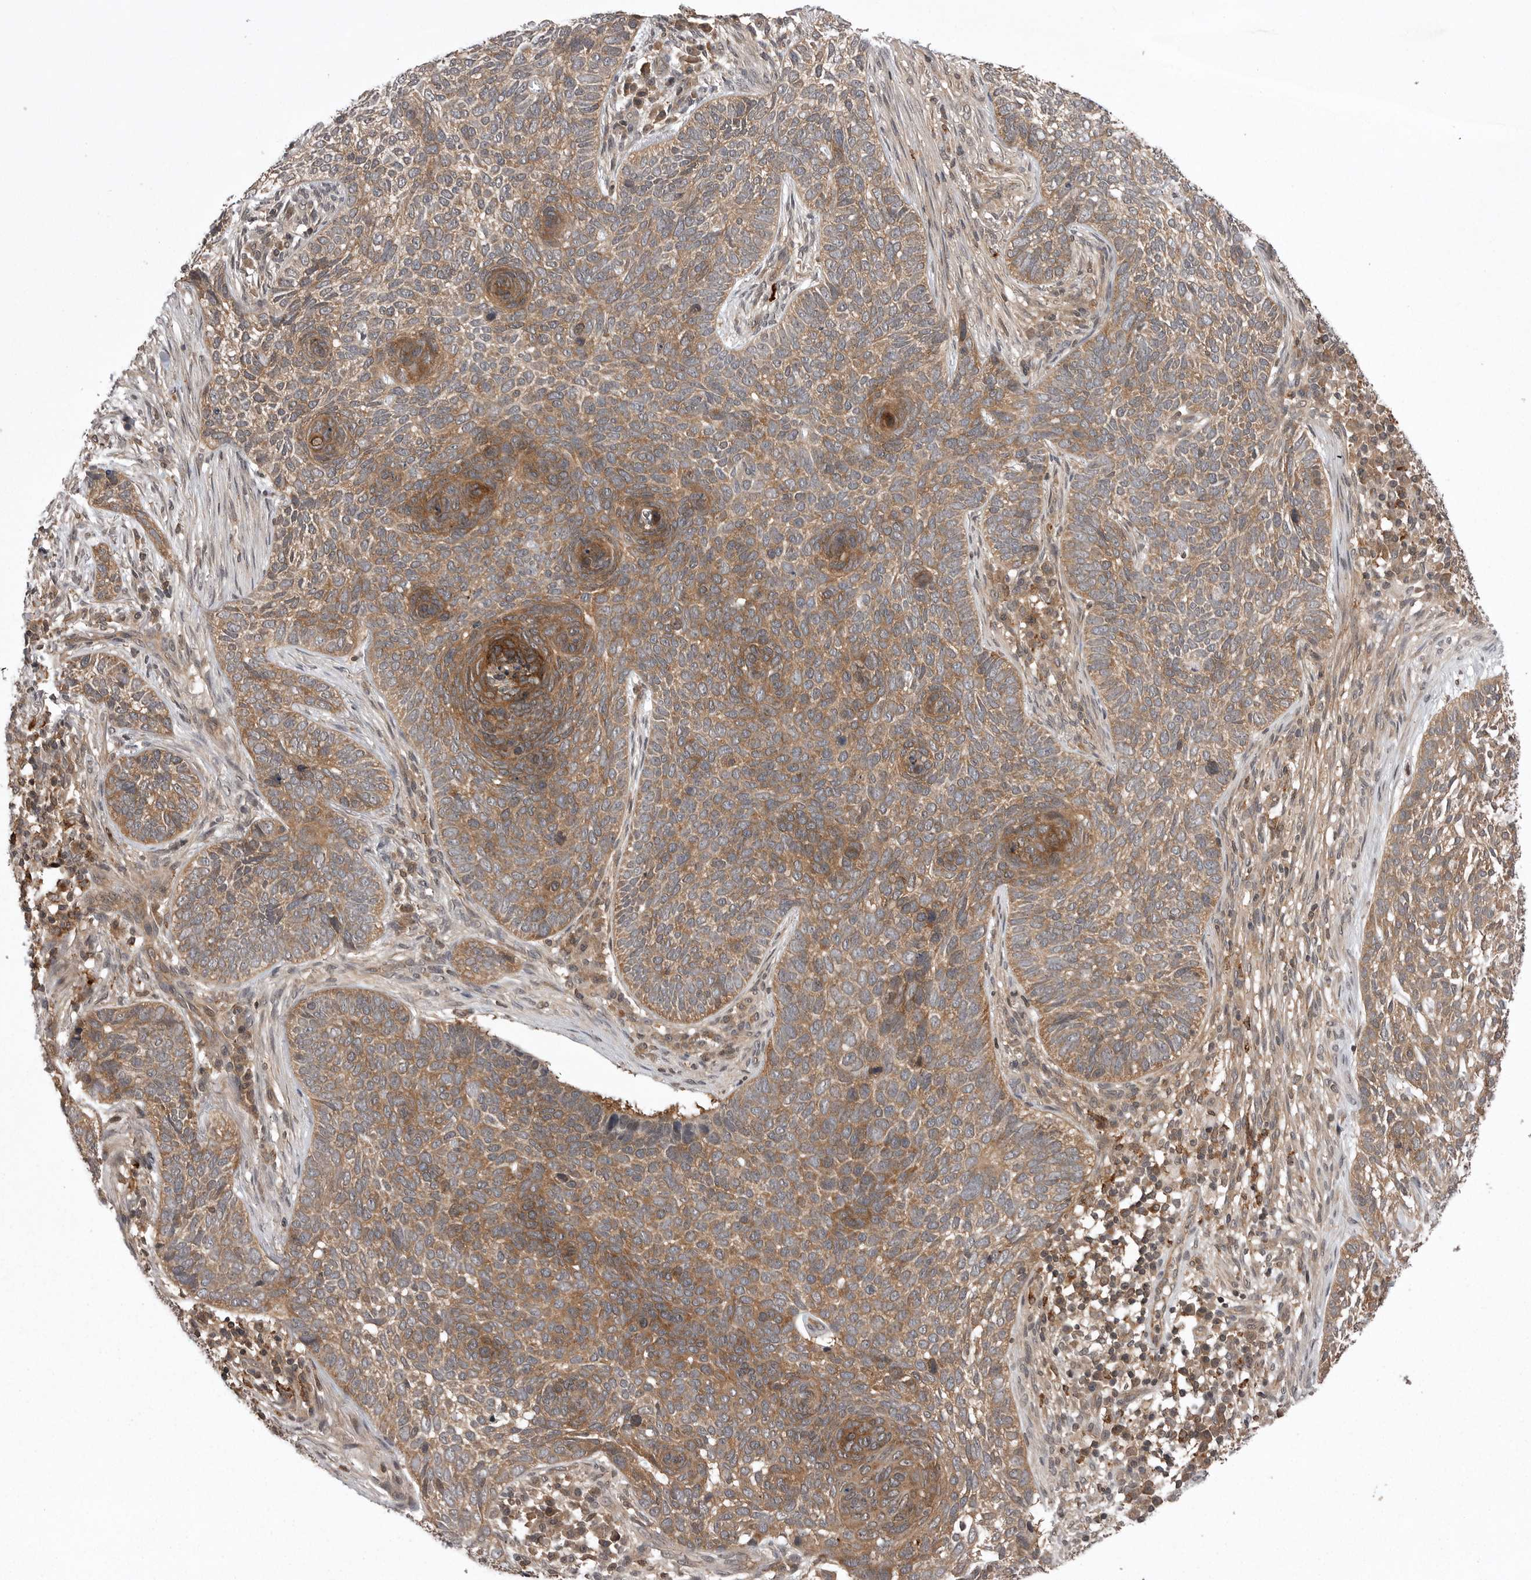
{"staining": {"intensity": "moderate", "quantity": ">75%", "location": "cytoplasmic/membranous"}, "tissue": "skin cancer", "cell_type": "Tumor cells", "image_type": "cancer", "snomed": [{"axis": "morphology", "description": "Basal cell carcinoma"}, {"axis": "topography", "description": "Skin"}], "caption": "Skin cancer was stained to show a protein in brown. There is medium levels of moderate cytoplasmic/membranous expression in approximately >75% of tumor cells.", "gene": "AOAH", "patient": {"sex": "female", "age": 64}}